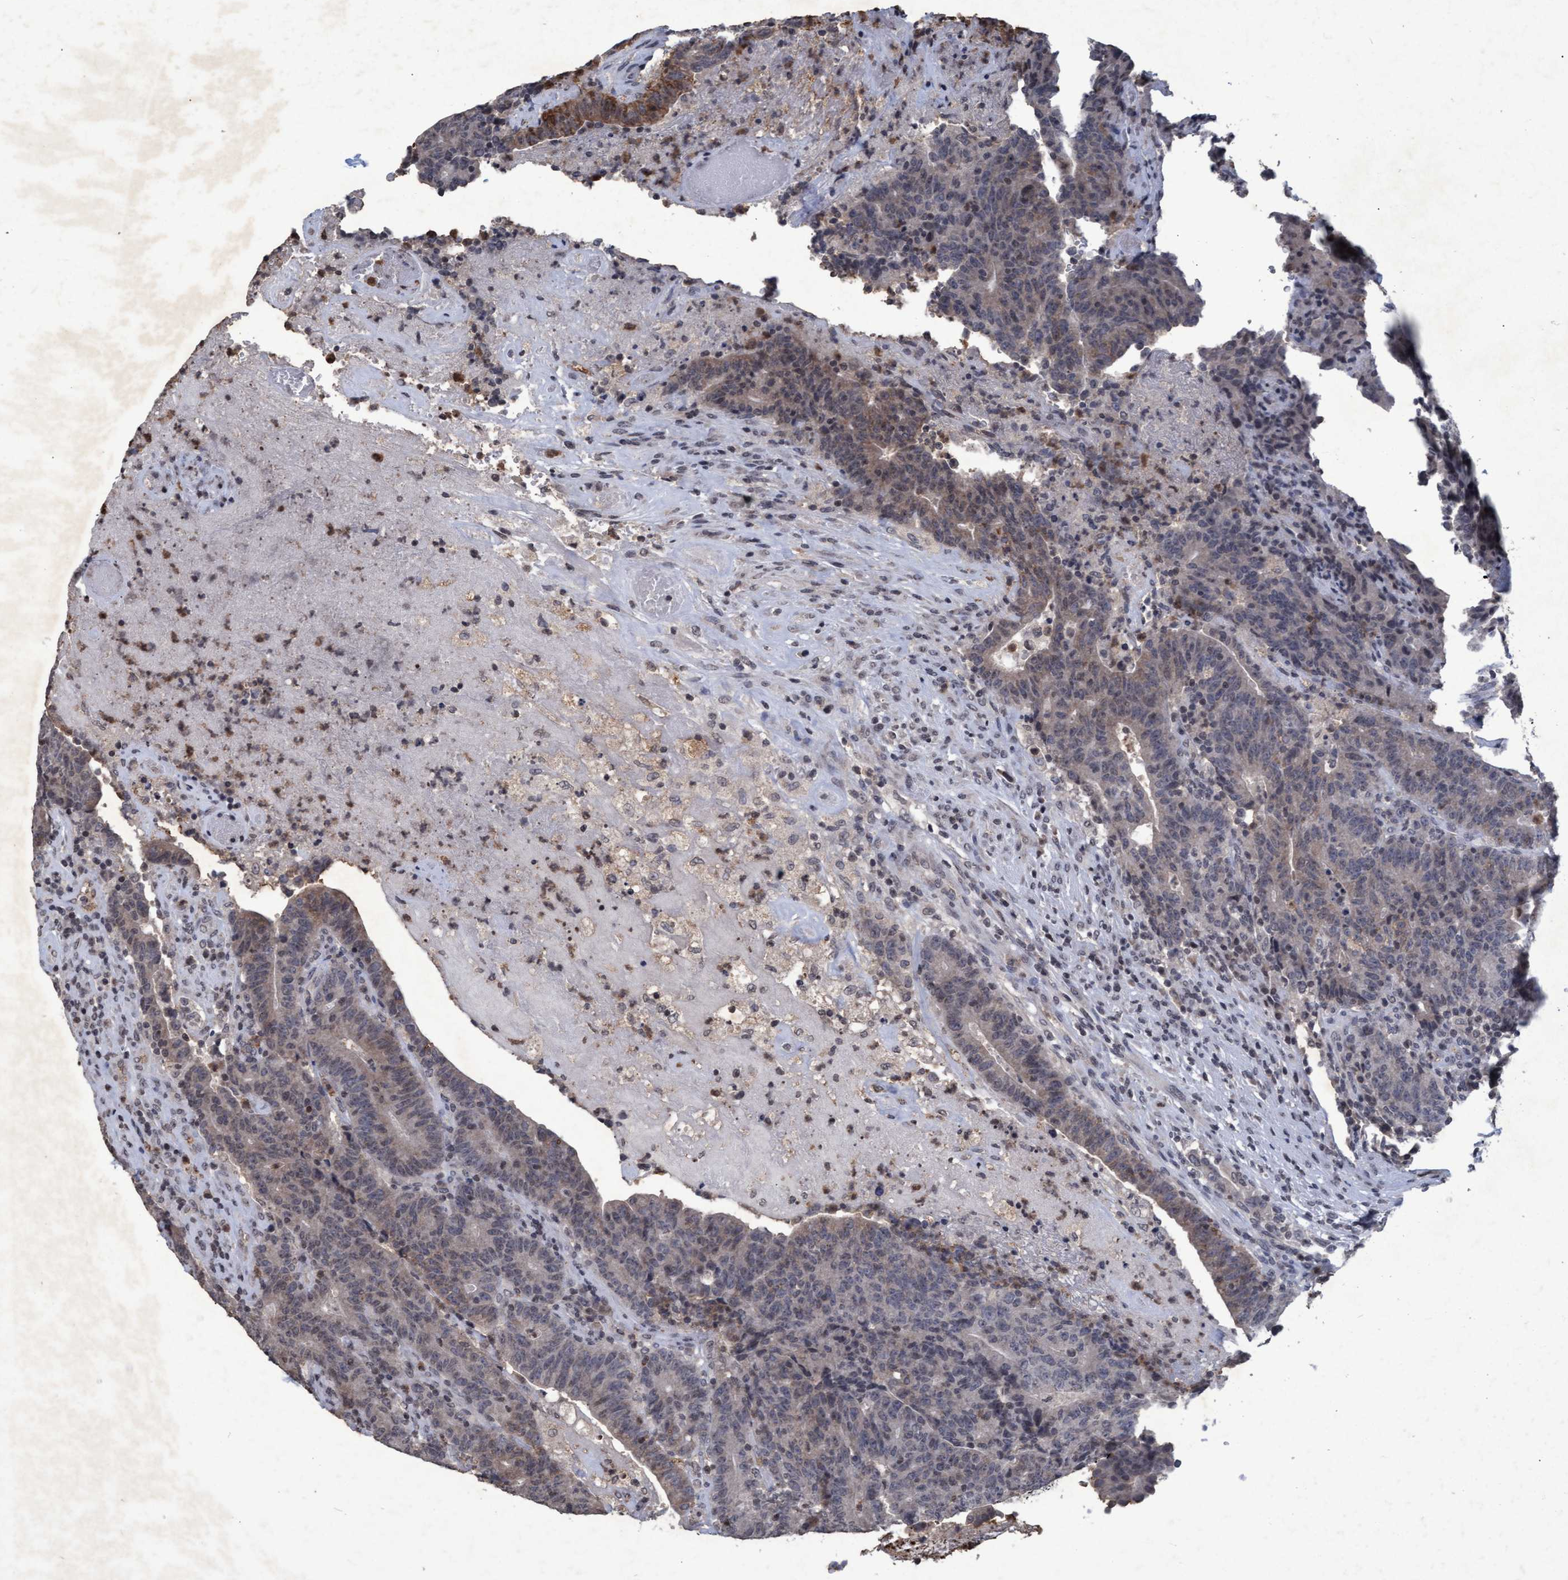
{"staining": {"intensity": "weak", "quantity": "<25%", "location": "cytoplasmic/membranous"}, "tissue": "colorectal cancer", "cell_type": "Tumor cells", "image_type": "cancer", "snomed": [{"axis": "morphology", "description": "Normal tissue, NOS"}, {"axis": "morphology", "description": "Adenocarcinoma, NOS"}, {"axis": "topography", "description": "Colon"}], "caption": "Immunohistochemical staining of human colorectal adenocarcinoma reveals no significant positivity in tumor cells.", "gene": "GALC", "patient": {"sex": "female", "age": 75}}